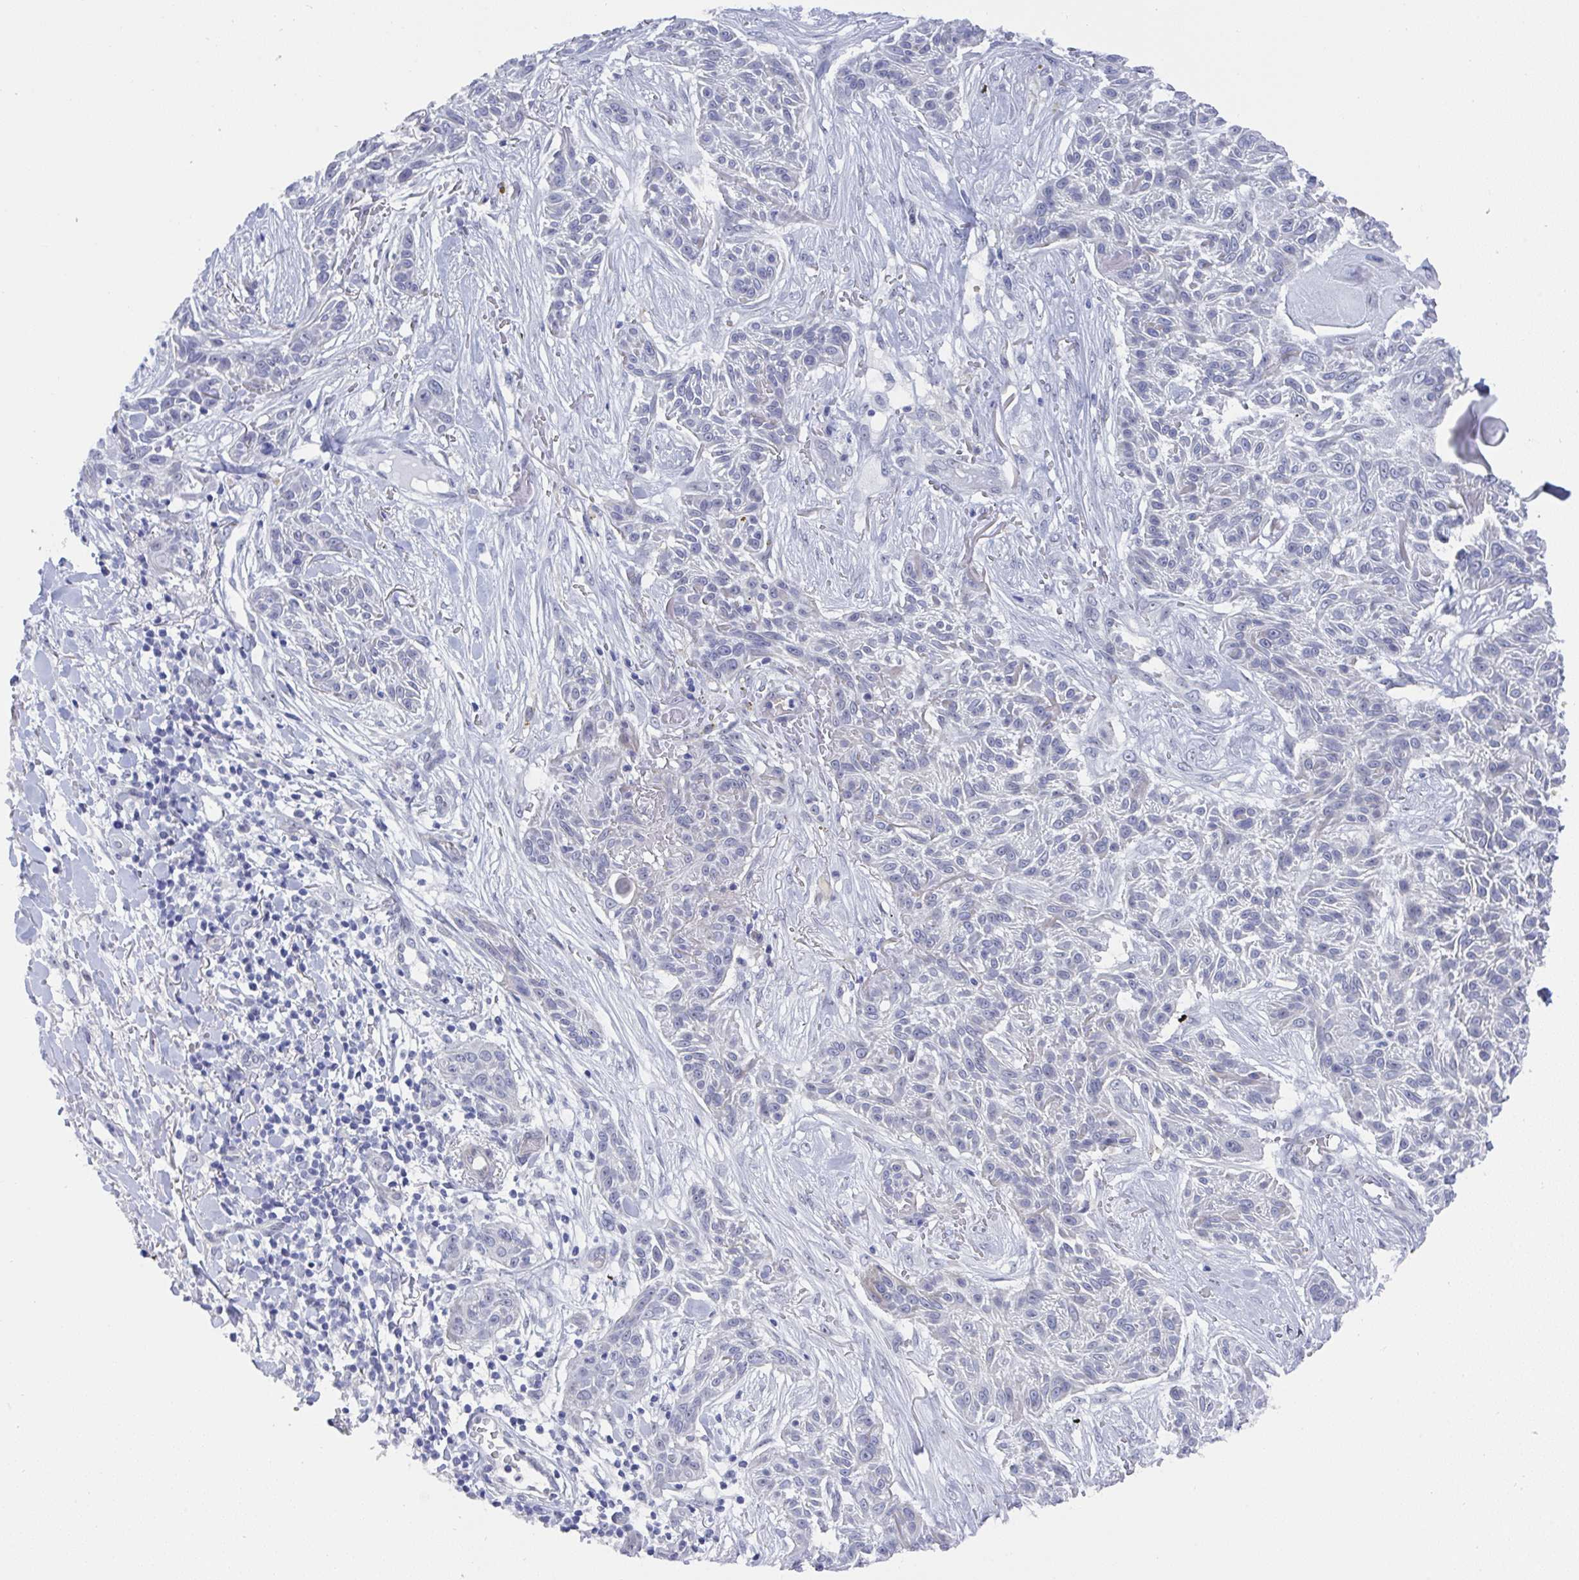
{"staining": {"intensity": "negative", "quantity": "none", "location": "none"}, "tissue": "skin cancer", "cell_type": "Tumor cells", "image_type": "cancer", "snomed": [{"axis": "morphology", "description": "Squamous cell carcinoma, NOS"}, {"axis": "topography", "description": "Skin"}], "caption": "Protein analysis of skin cancer (squamous cell carcinoma) displays no significant expression in tumor cells.", "gene": "MFSD4A", "patient": {"sex": "male", "age": 86}}